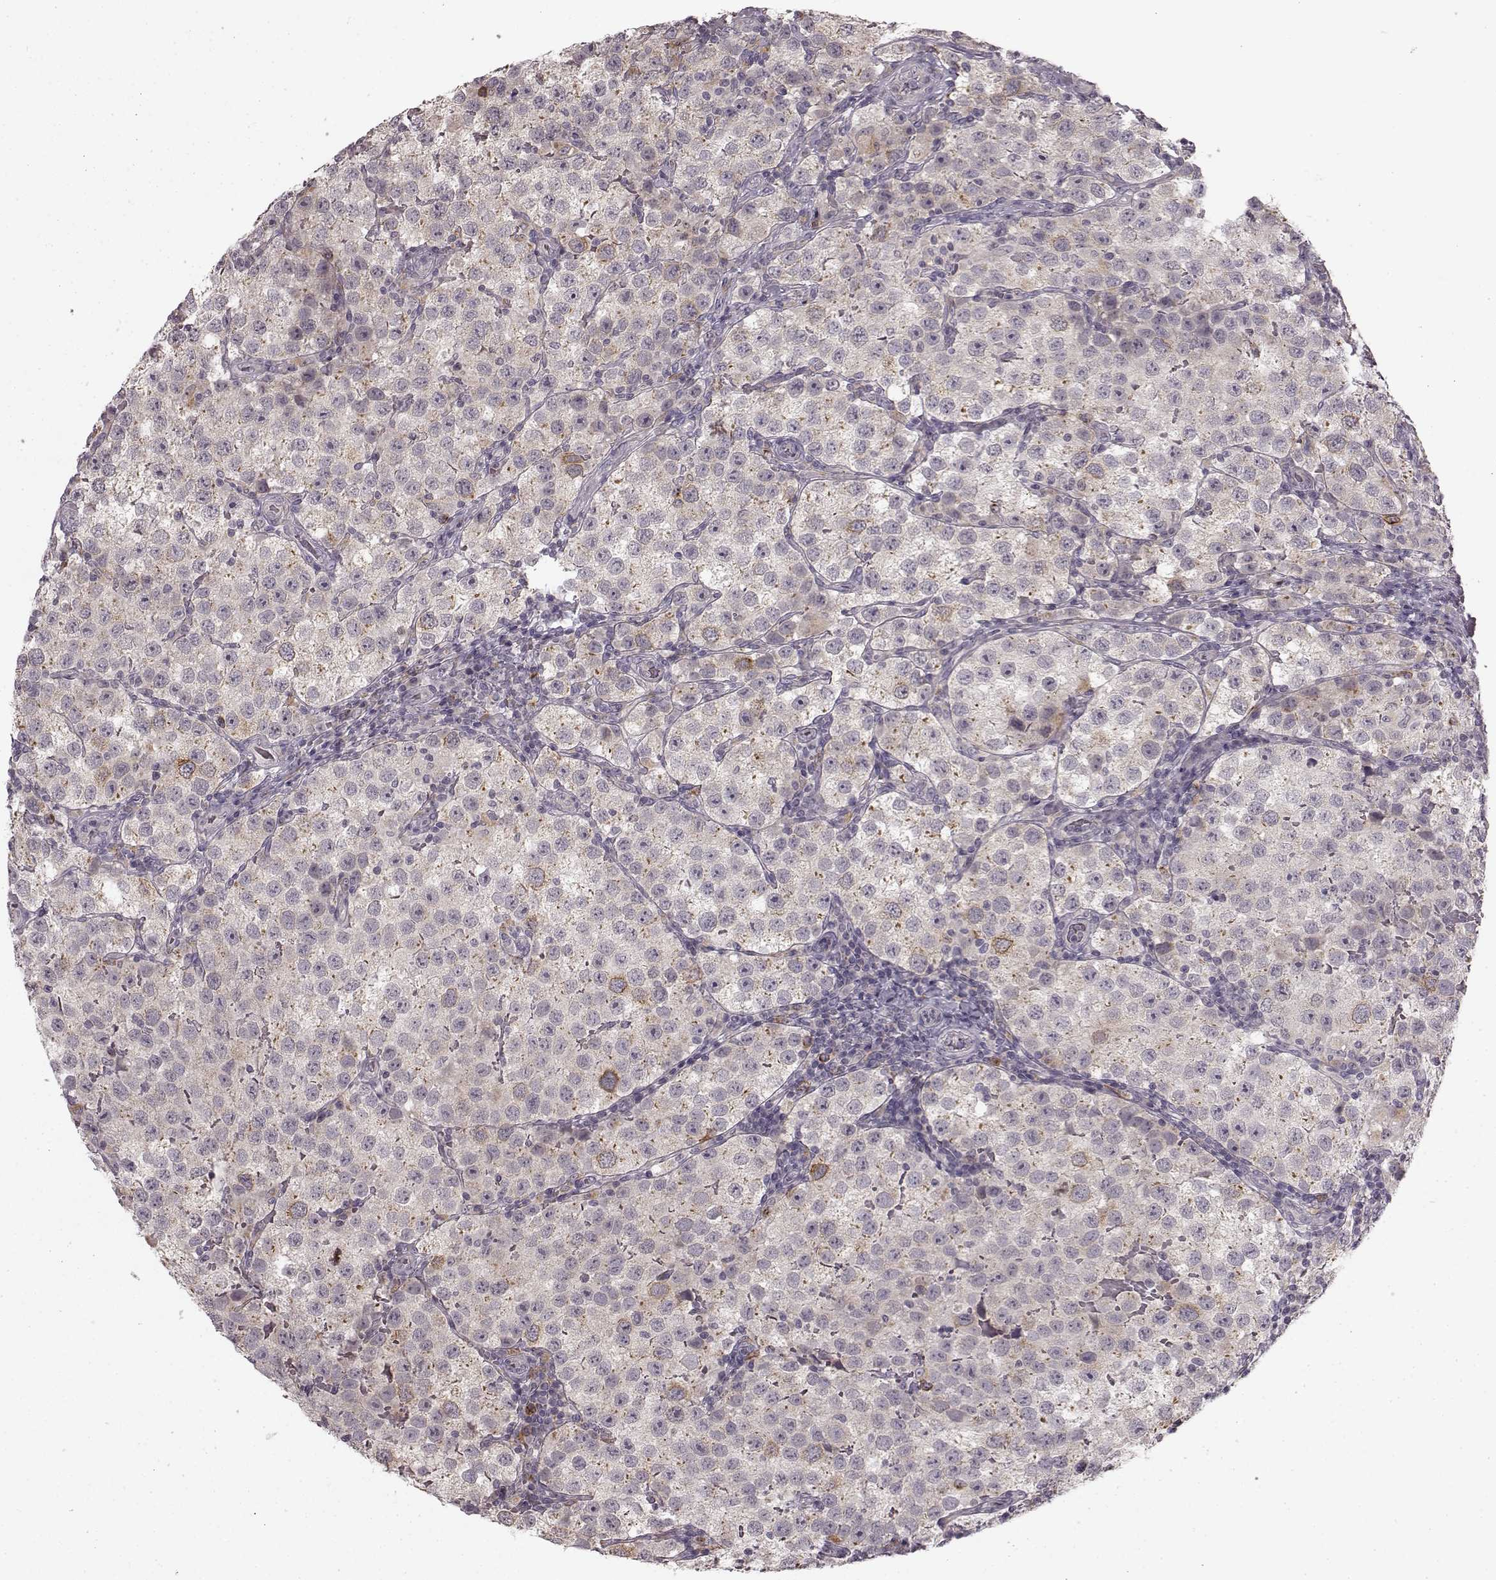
{"staining": {"intensity": "weak", "quantity": "25%-75%", "location": "cytoplasmic/membranous"}, "tissue": "testis cancer", "cell_type": "Tumor cells", "image_type": "cancer", "snomed": [{"axis": "morphology", "description": "Seminoma, NOS"}, {"axis": "topography", "description": "Testis"}], "caption": "Weak cytoplasmic/membranous positivity for a protein is identified in about 25%-75% of tumor cells of seminoma (testis) using immunohistochemistry (IHC).", "gene": "HMMR", "patient": {"sex": "male", "age": 37}}